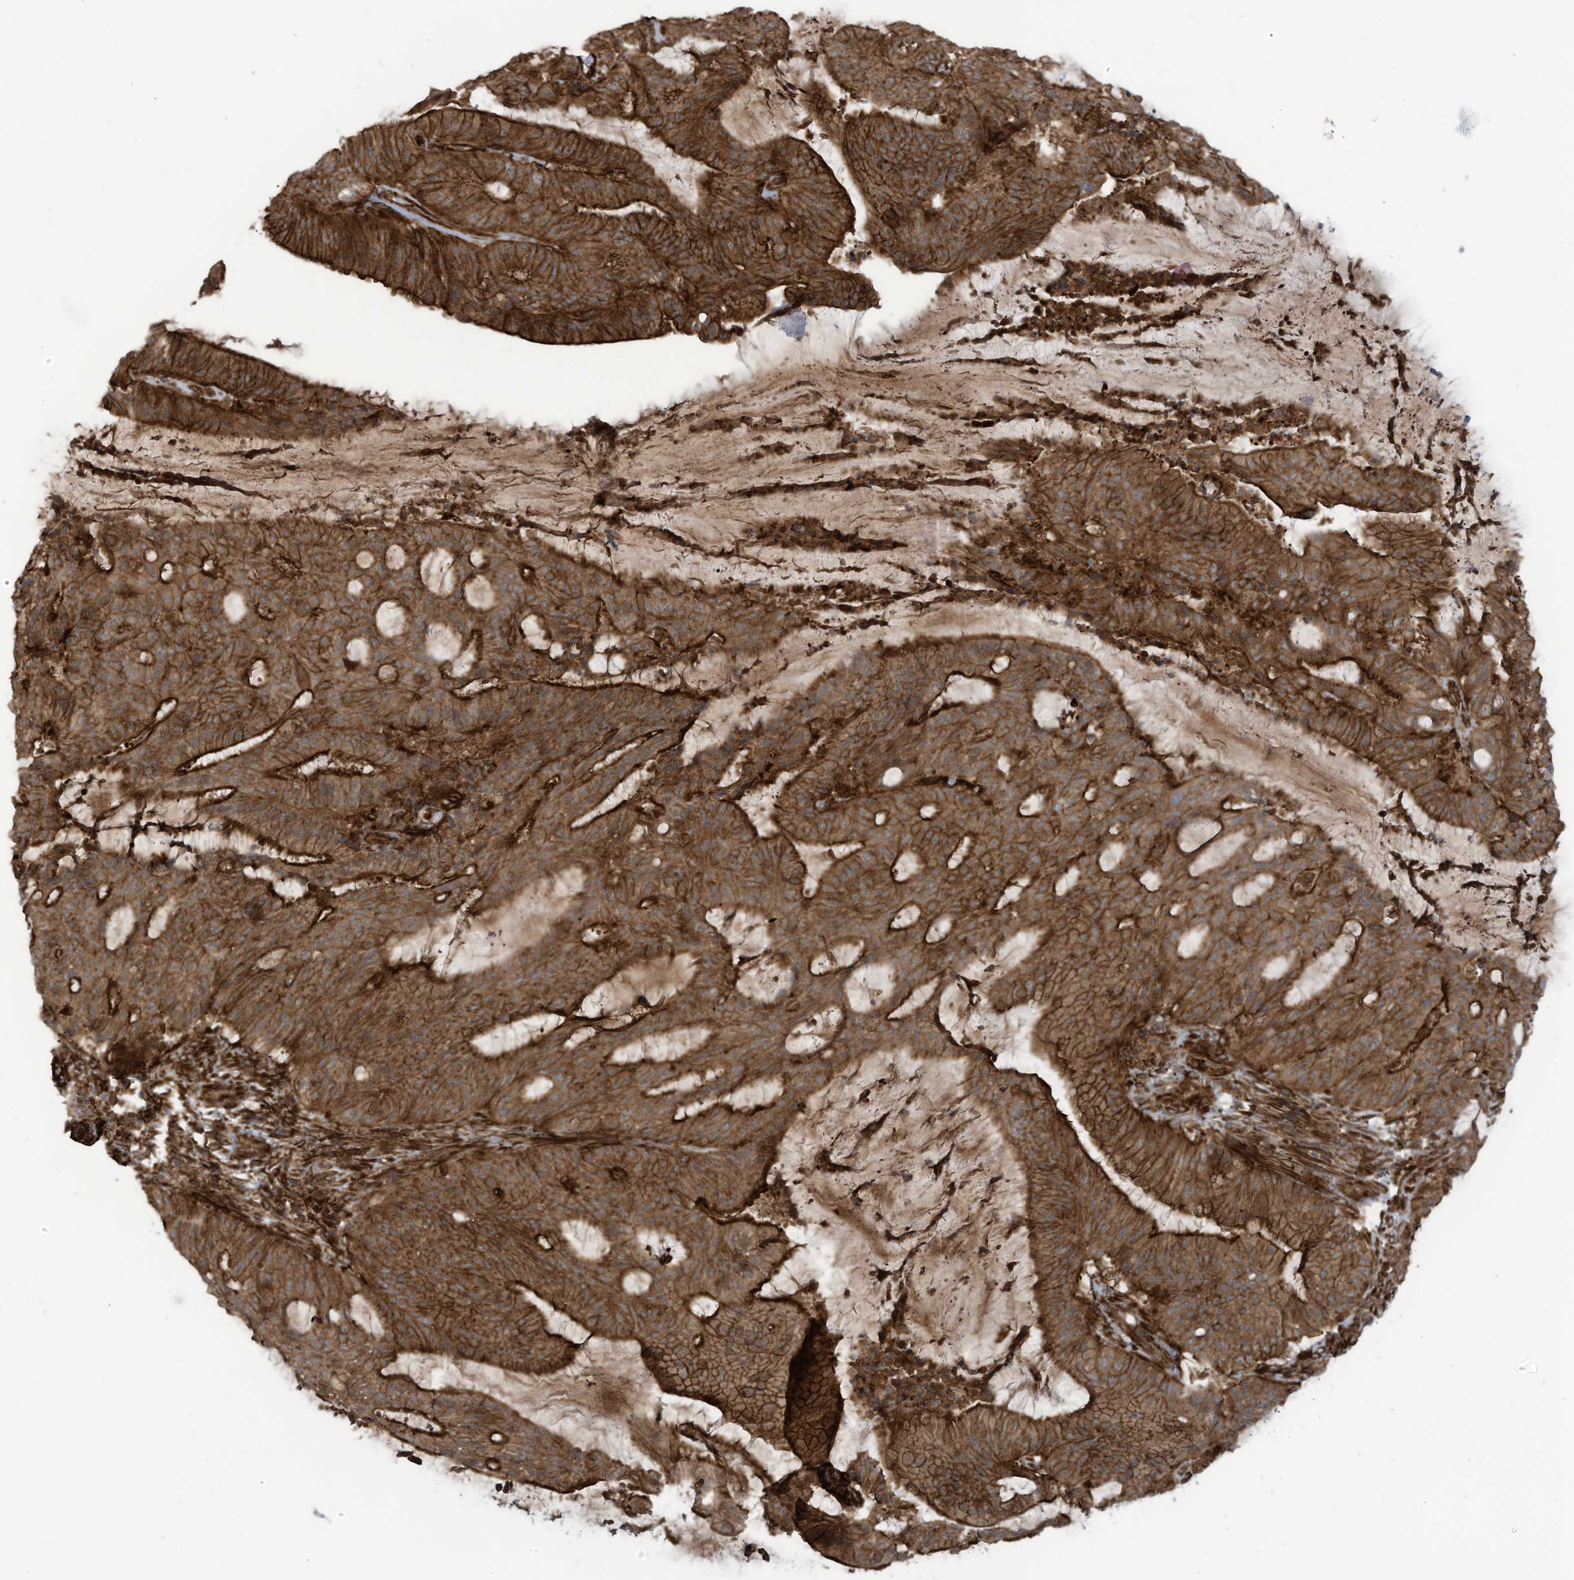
{"staining": {"intensity": "strong", "quantity": ">75%", "location": "cytoplasmic/membranous"}, "tissue": "liver cancer", "cell_type": "Tumor cells", "image_type": "cancer", "snomed": [{"axis": "morphology", "description": "Normal tissue, NOS"}, {"axis": "morphology", "description": "Cholangiocarcinoma"}, {"axis": "topography", "description": "Liver"}, {"axis": "topography", "description": "Peripheral nerve tissue"}], "caption": "Immunohistochemistry (IHC) photomicrograph of neoplastic tissue: human liver cancer stained using immunohistochemistry (IHC) reveals high levels of strong protein expression localized specifically in the cytoplasmic/membranous of tumor cells, appearing as a cytoplasmic/membranous brown color.", "gene": "SLC9A2", "patient": {"sex": "female", "age": 73}}